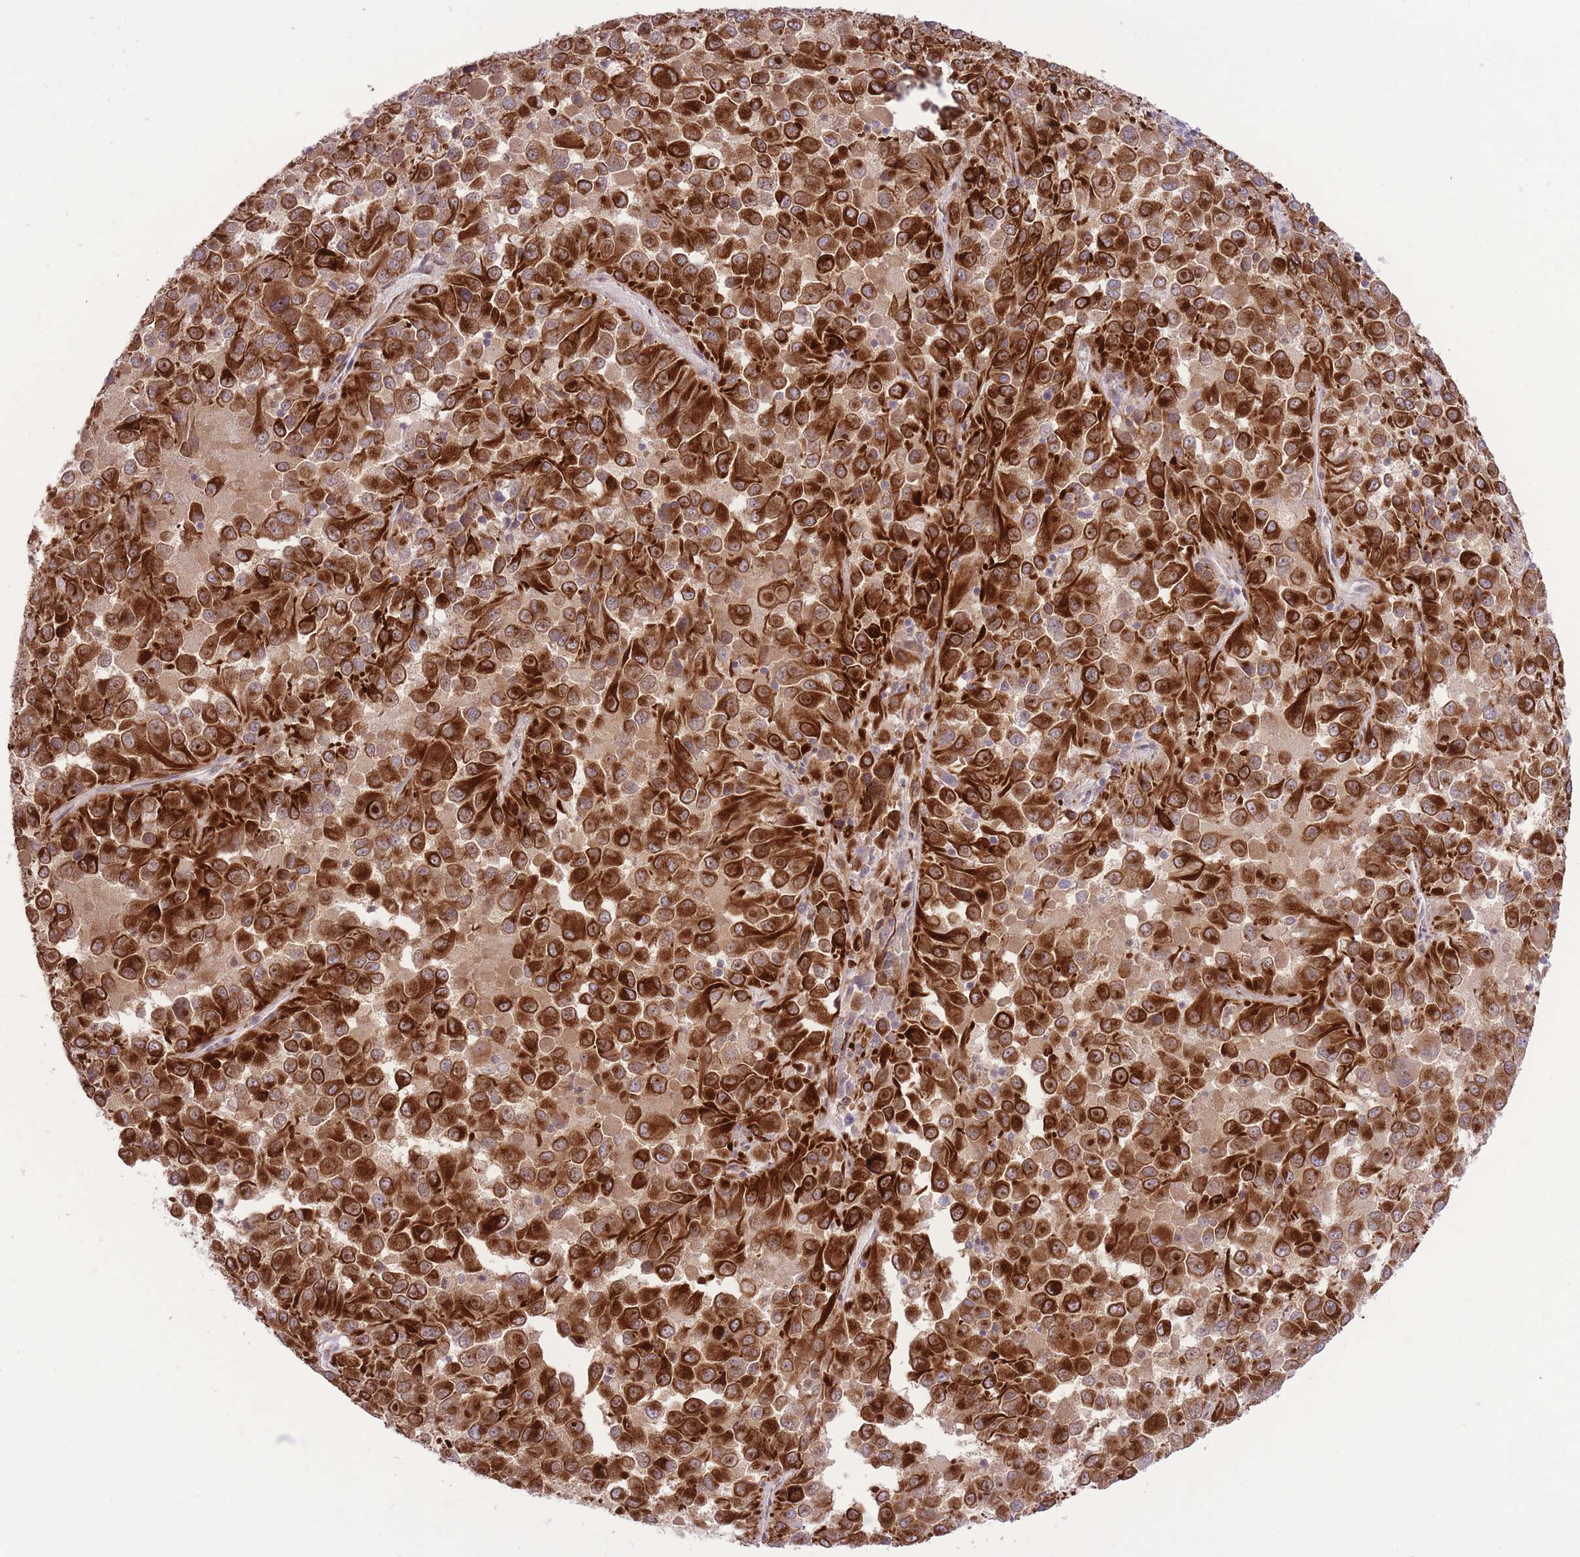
{"staining": {"intensity": "strong", "quantity": ">75%", "location": "cytoplasmic/membranous"}, "tissue": "melanoma", "cell_type": "Tumor cells", "image_type": "cancer", "snomed": [{"axis": "morphology", "description": "Malignant melanoma, Metastatic site"}, {"axis": "topography", "description": "Lung"}], "caption": "Malignant melanoma (metastatic site) tissue reveals strong cytoplasmic/membranous expression in approximately >75% of tumor cells The protein is stained brown, and the nuclei are stained in blue (DAB IHC with brightfield microscopy, high magnification).", "gene": "ZBED5", "patient": {"sex": "male", "age": 64}}